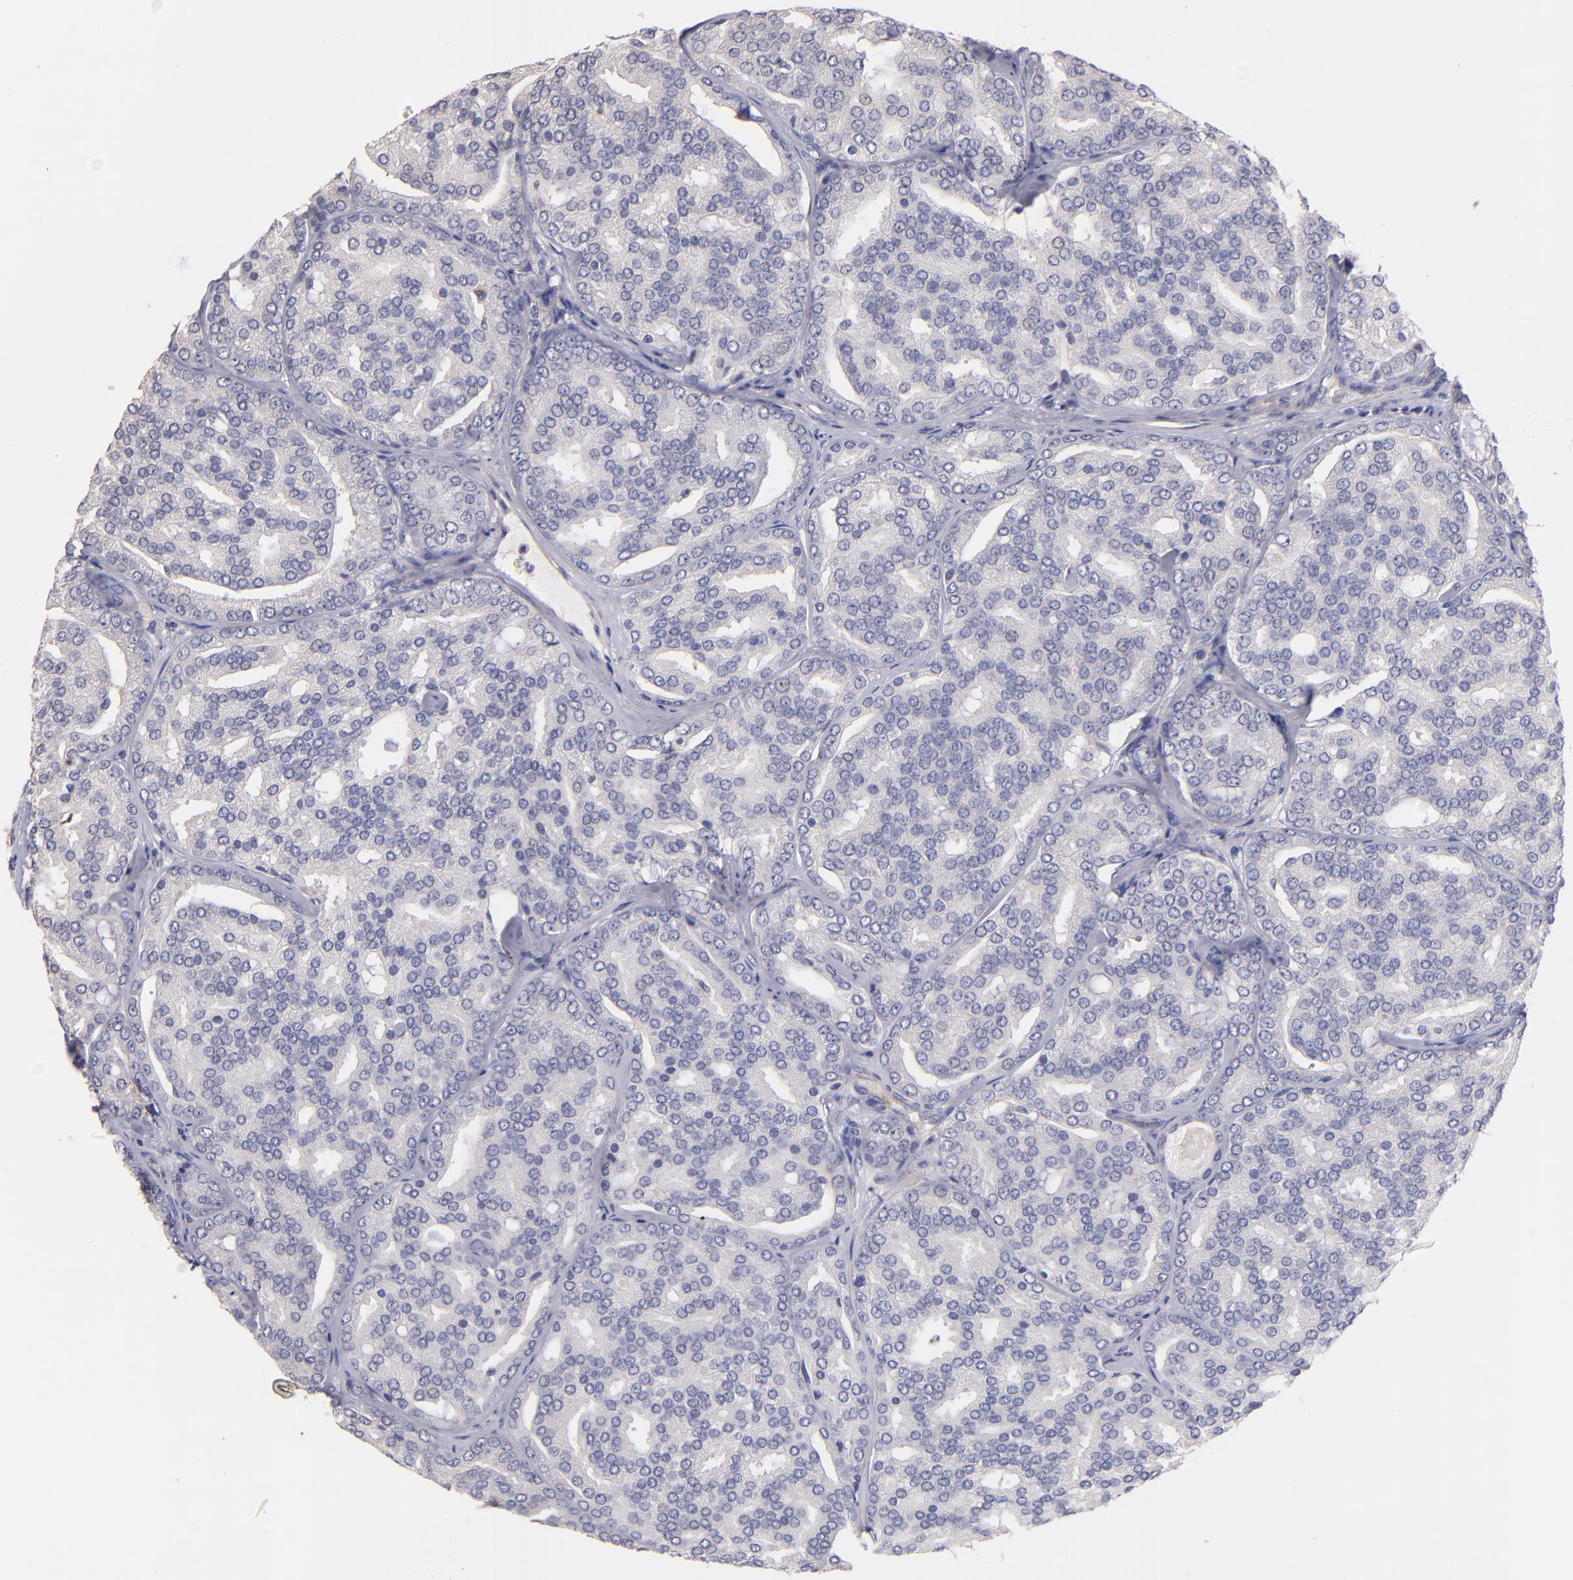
{"staining": {"intensity": "negative", "quantity": "none", "location": "none"}, "tissue": "prostate cancer", "cell_type": "Tumor cells", "image_type": "cancer", "snomed": [{"axis": "morphology", "description": "Adenocarcinoma, High grade"}, {"axis": "topography", "description": "Prostate"}], "caption": "High magnification brightfield microscopy of prostate high-grade adenocarcinoma stained with DAB (brown) and counterstained with hematoxylin (blue): tumor cells show no significant expression. Nuclei are stained in blue.", "gene": "MAGEE1", "patient": {"sex": "male", "age": 64}}